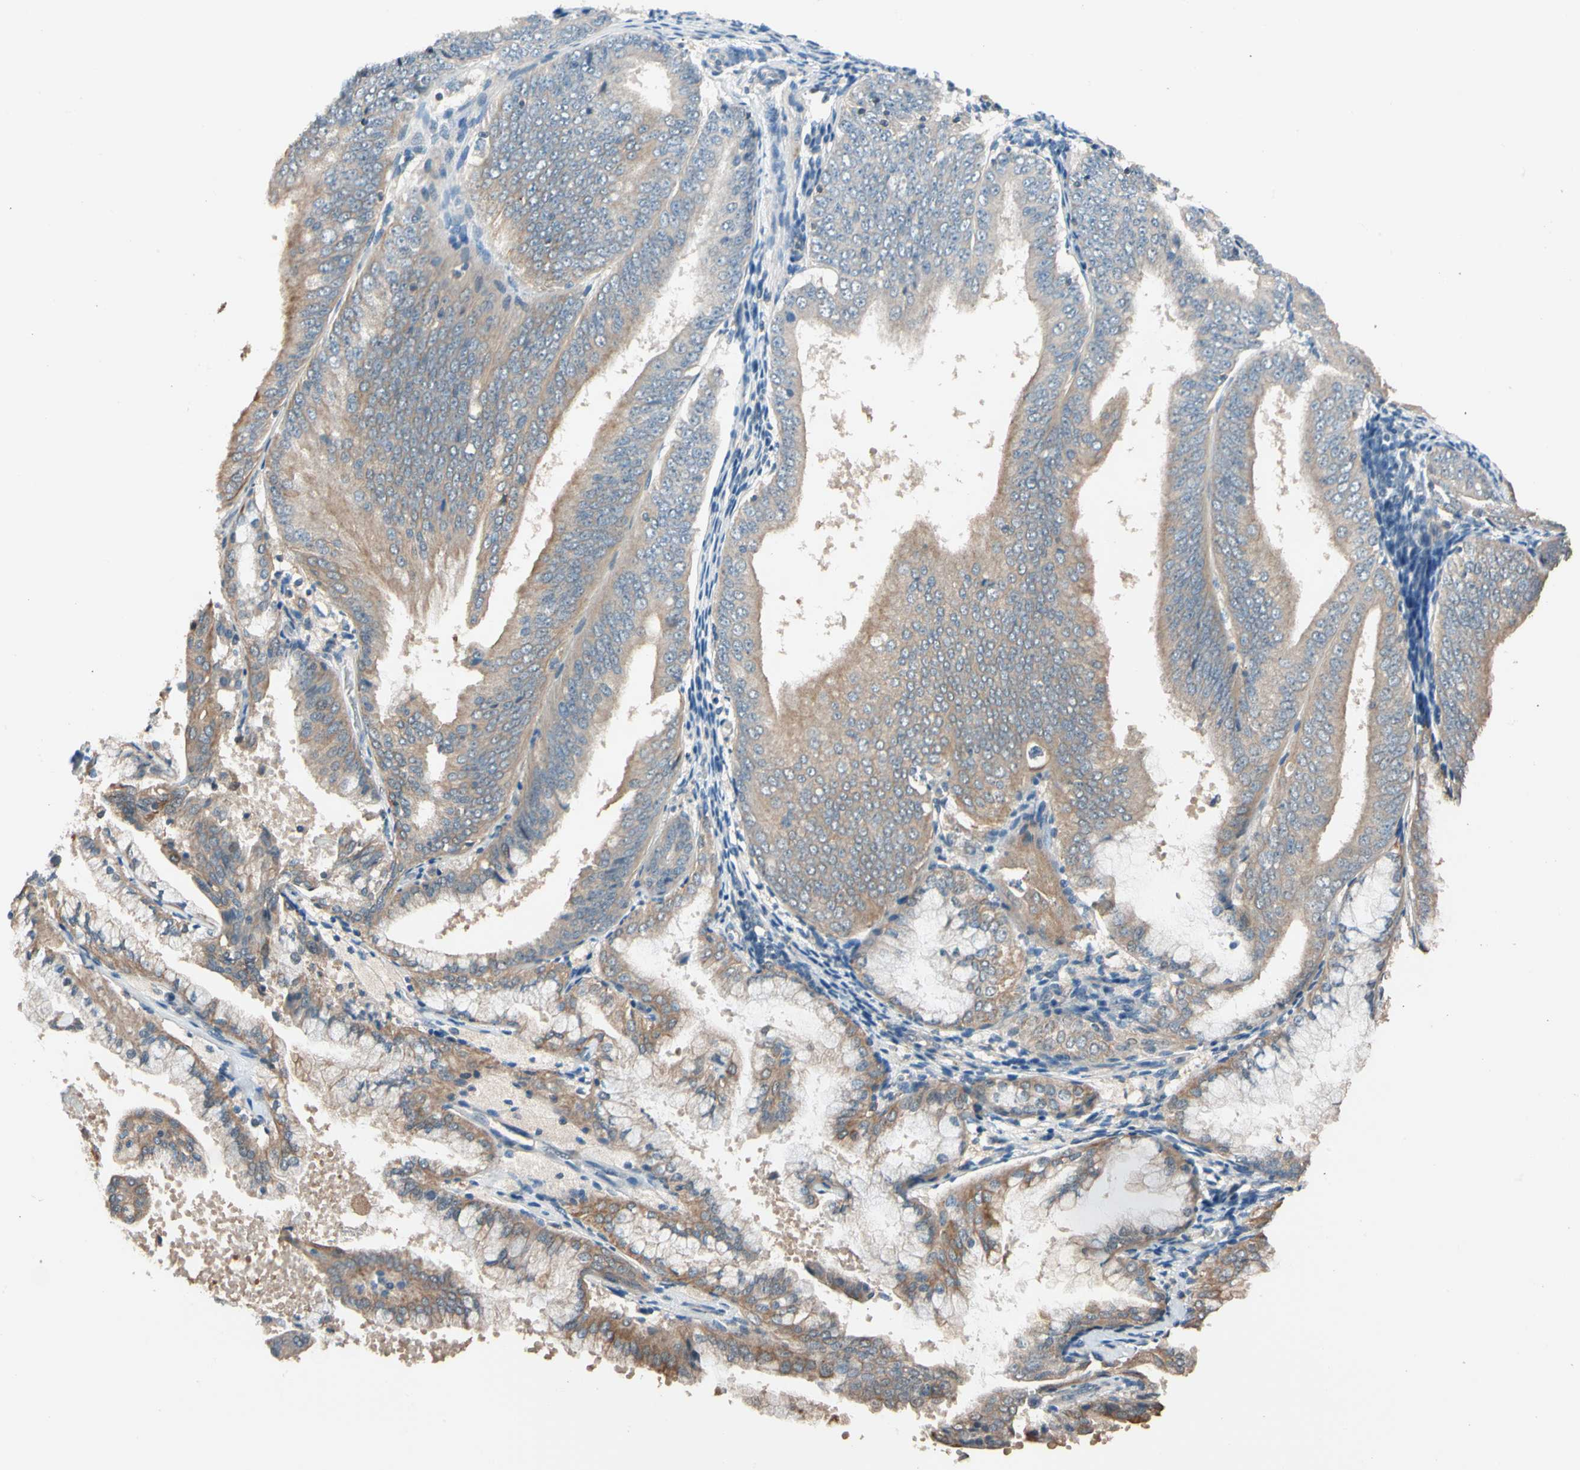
{"staining": {"intensity": "weak", "quantity": "25%-75%", "location": "cytoplasmic/membranous"}, "tissue": "endometrial cancer", "cell_type": "Tumor cells", "image_type": "cancer", "snomed": [{"axis": "morphology", "description": "Adenocarcinoma, NOS"}, {"axis": "topography", "description": "Endometrium"}], "caption": "Protein expression by immunohistochemistry (IHC) exhibits weak cytoplasmic/membranous positivity in about 25%-75% of tumor cells in endometrial adenocarcinoma. (DAB IHC, brown staining for protein, blue staining for nuclei).", "gene": "MAP3K7", "patient": {"sex": "female", "age": 63}}